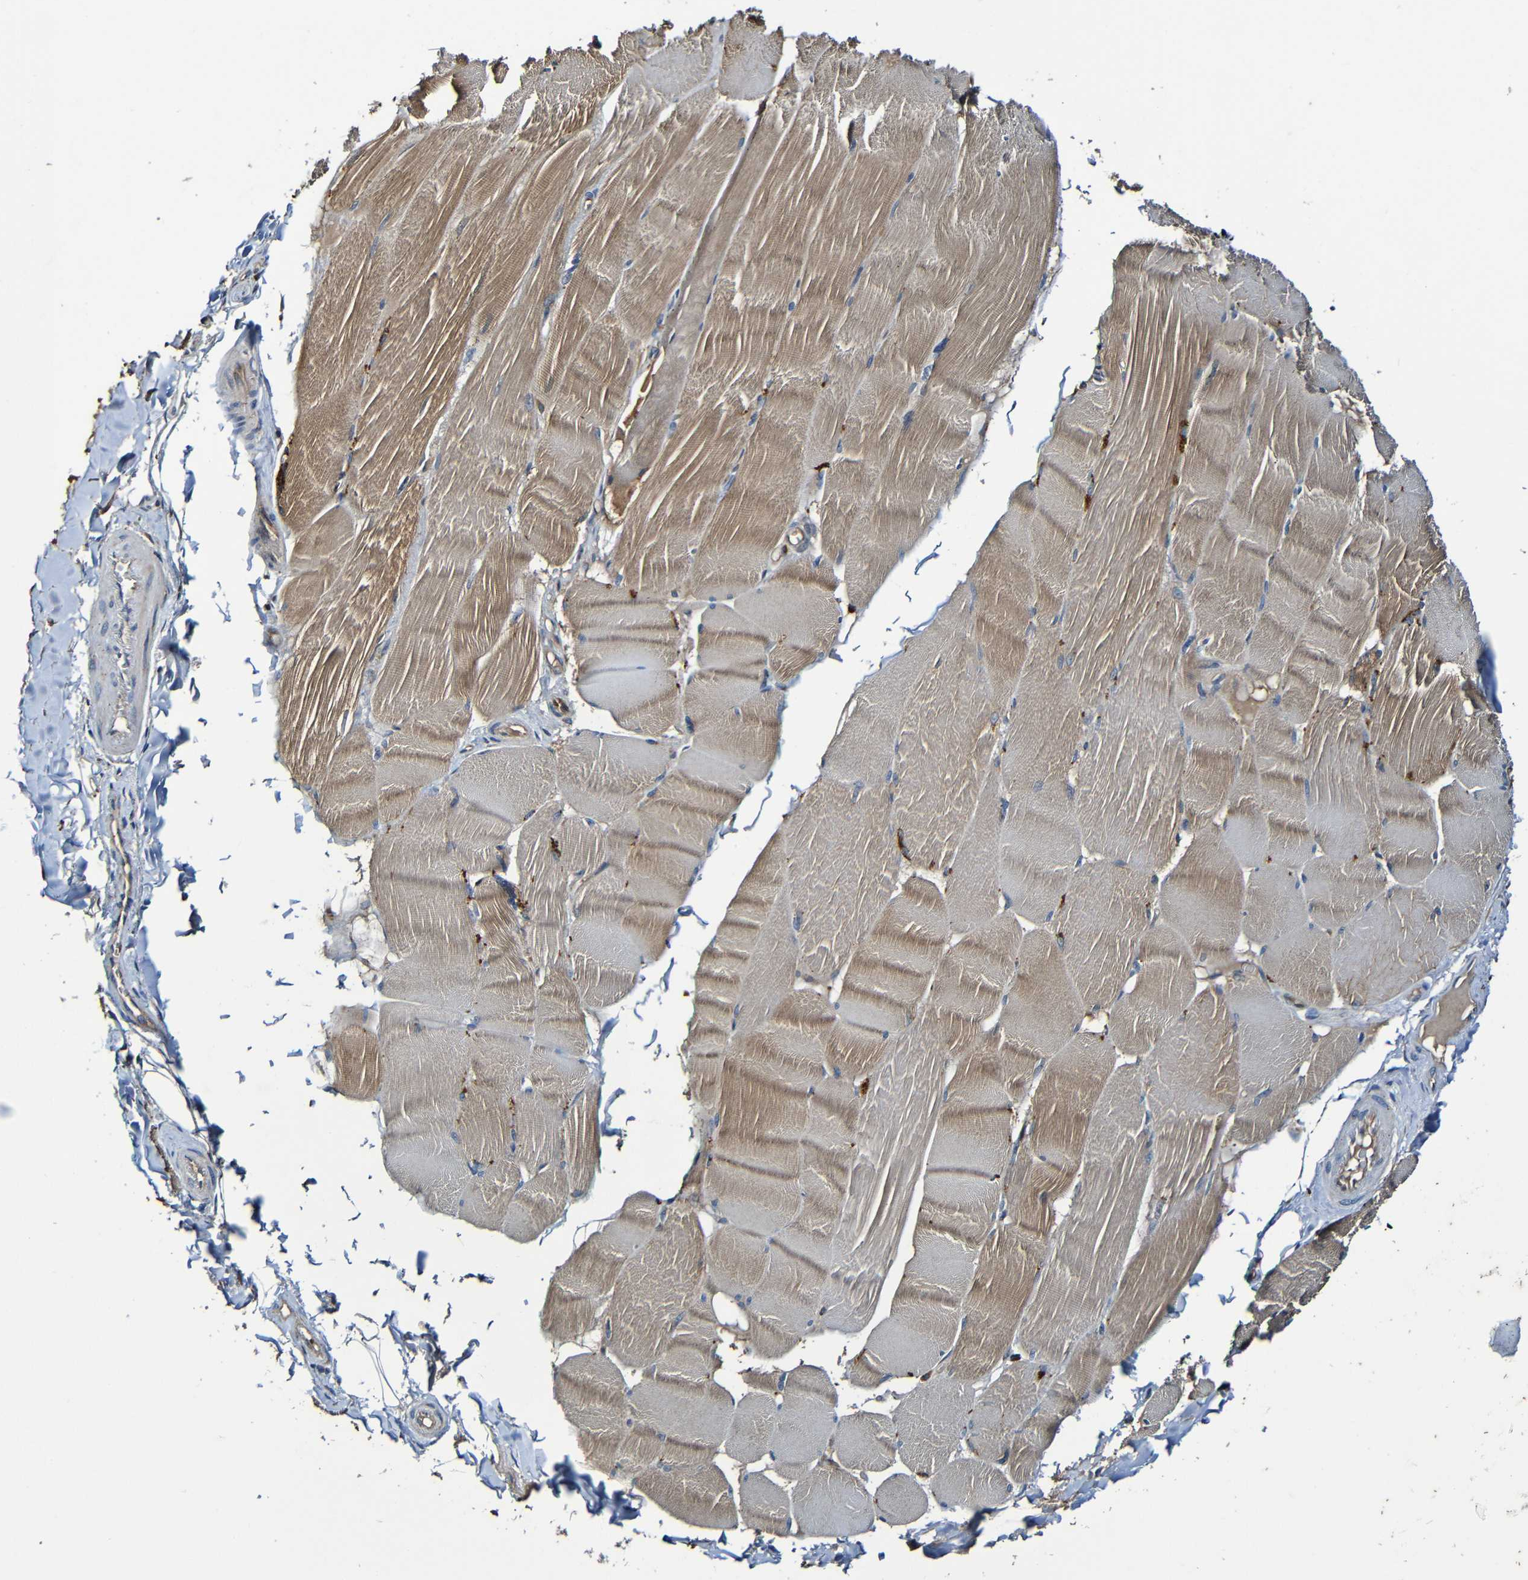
{"staining": {"intensity": "moderate", "quantity": "25%-75%", "location": "cytoplasmic/membranous"}, "tissue": "skeletal muscle", "cell_type": "Myocytes", "image_type": "normal", "snomed": [{"axis": "morphology", "description": "Normal tissue, NOS"}, {"axis": "topography", "description": "Skin"}, {"axis": "topography", "description": "Skeletal muscle"}], "caption": "Skeletal muscle stained with immunohistochemistry (IHC) shows moderate cytoplasmic/membranous staining in about 25%-75% of myocytes.", "gene": "ADAM15", "patient": {"sex": "male", "age": 83}}